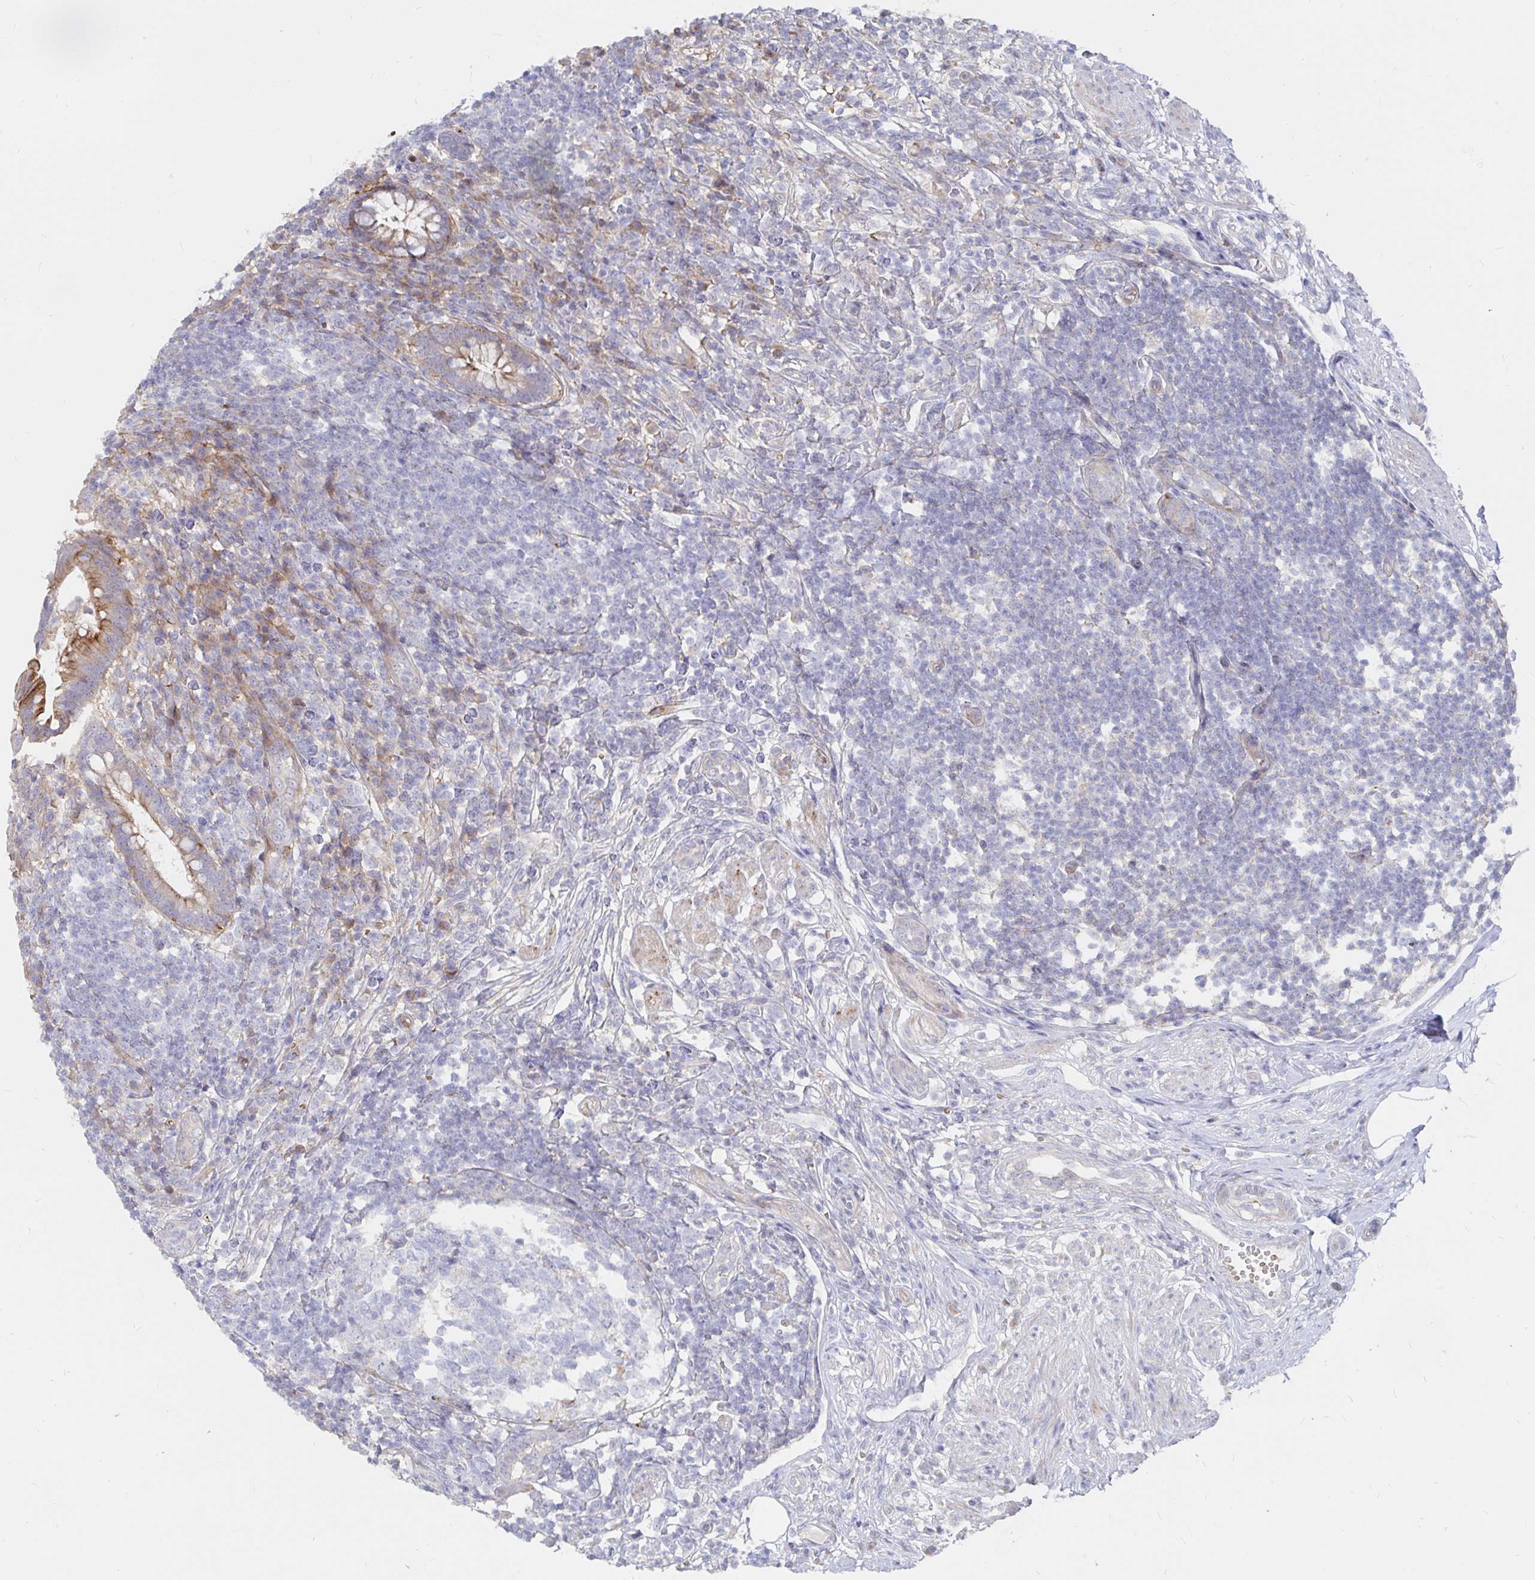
{"staining": {"intensity": "strong", "quantity": "25%-75%", "location": "cytoplasmic/membranous"}, "tissue": "appendix", "cell_type": "Glandular cells", "image_type": "normal", "snomed": [{"axis": "morphology", "description": "Normal tissue, NOS"}, {"axis": "topography", "description": "Appendix"}], "caption": "Immunohistochemistry (IHC) image of benign appendix: human appendix stained using IHC exhibits high levels of strong protein expression localized specifically in the cytoplasmic/membranous of glandular cells, appearing as a cytoplasmic/membranous brown color.", "gene": "KCTD19", "patient": {"sex": "female", "age": 56}}